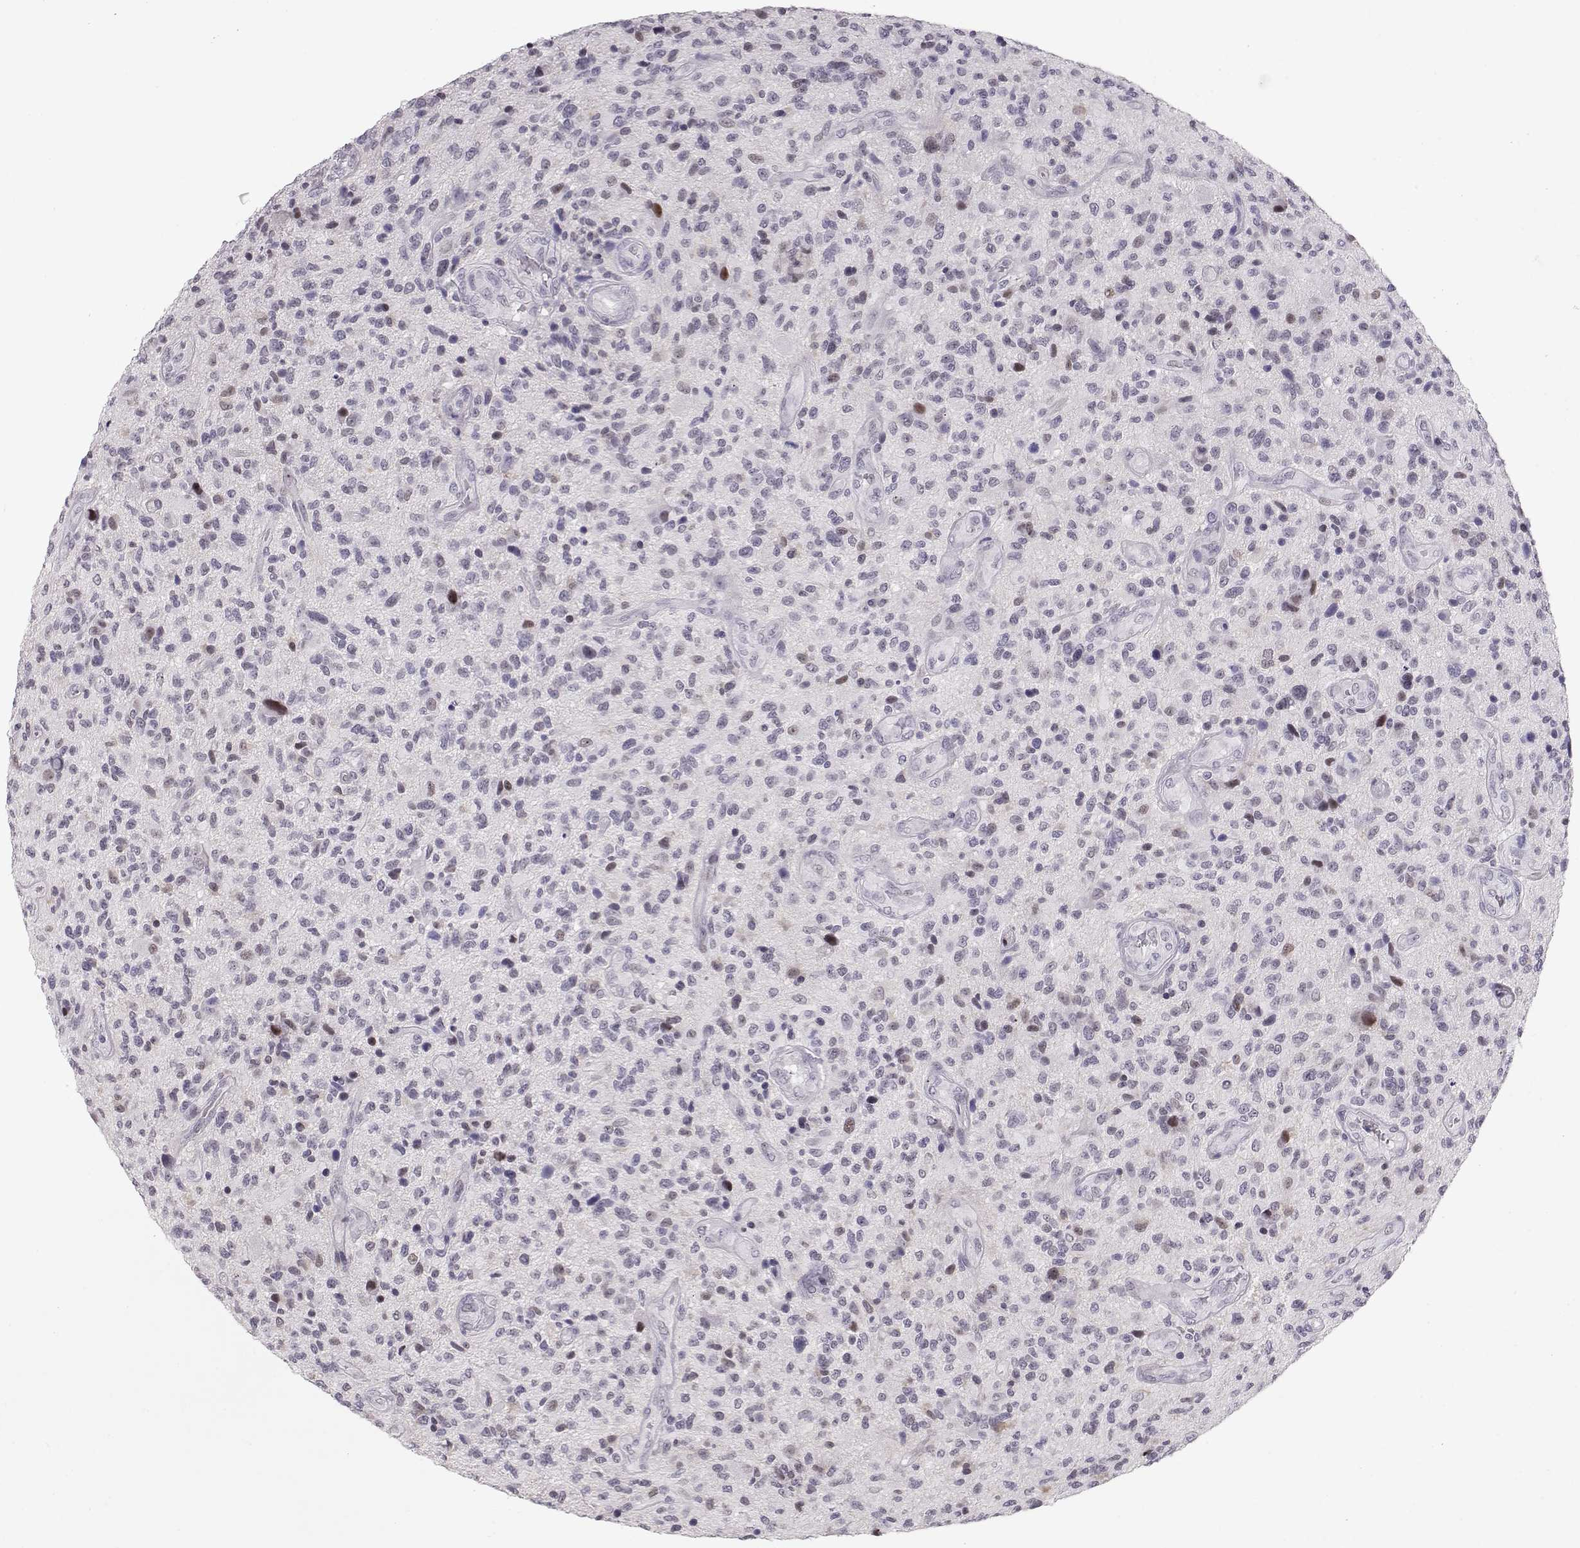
{"staining": {"intensity": "negative", "quantity": "none", "location": "none"}, "tissue": "glioma", "cell_type": "Tumor cells", "image_type": "cancer", "snomed": [{"axis": "morphology", "description": "Glioma, malignant, High grade"}, {"axis": "topography", "description": "Brain"}], "caption": "IHC of human glioma shows no expression in tumor cells.", "gene": "TEPP", "patient": {"sex": "male", "age": 47}}